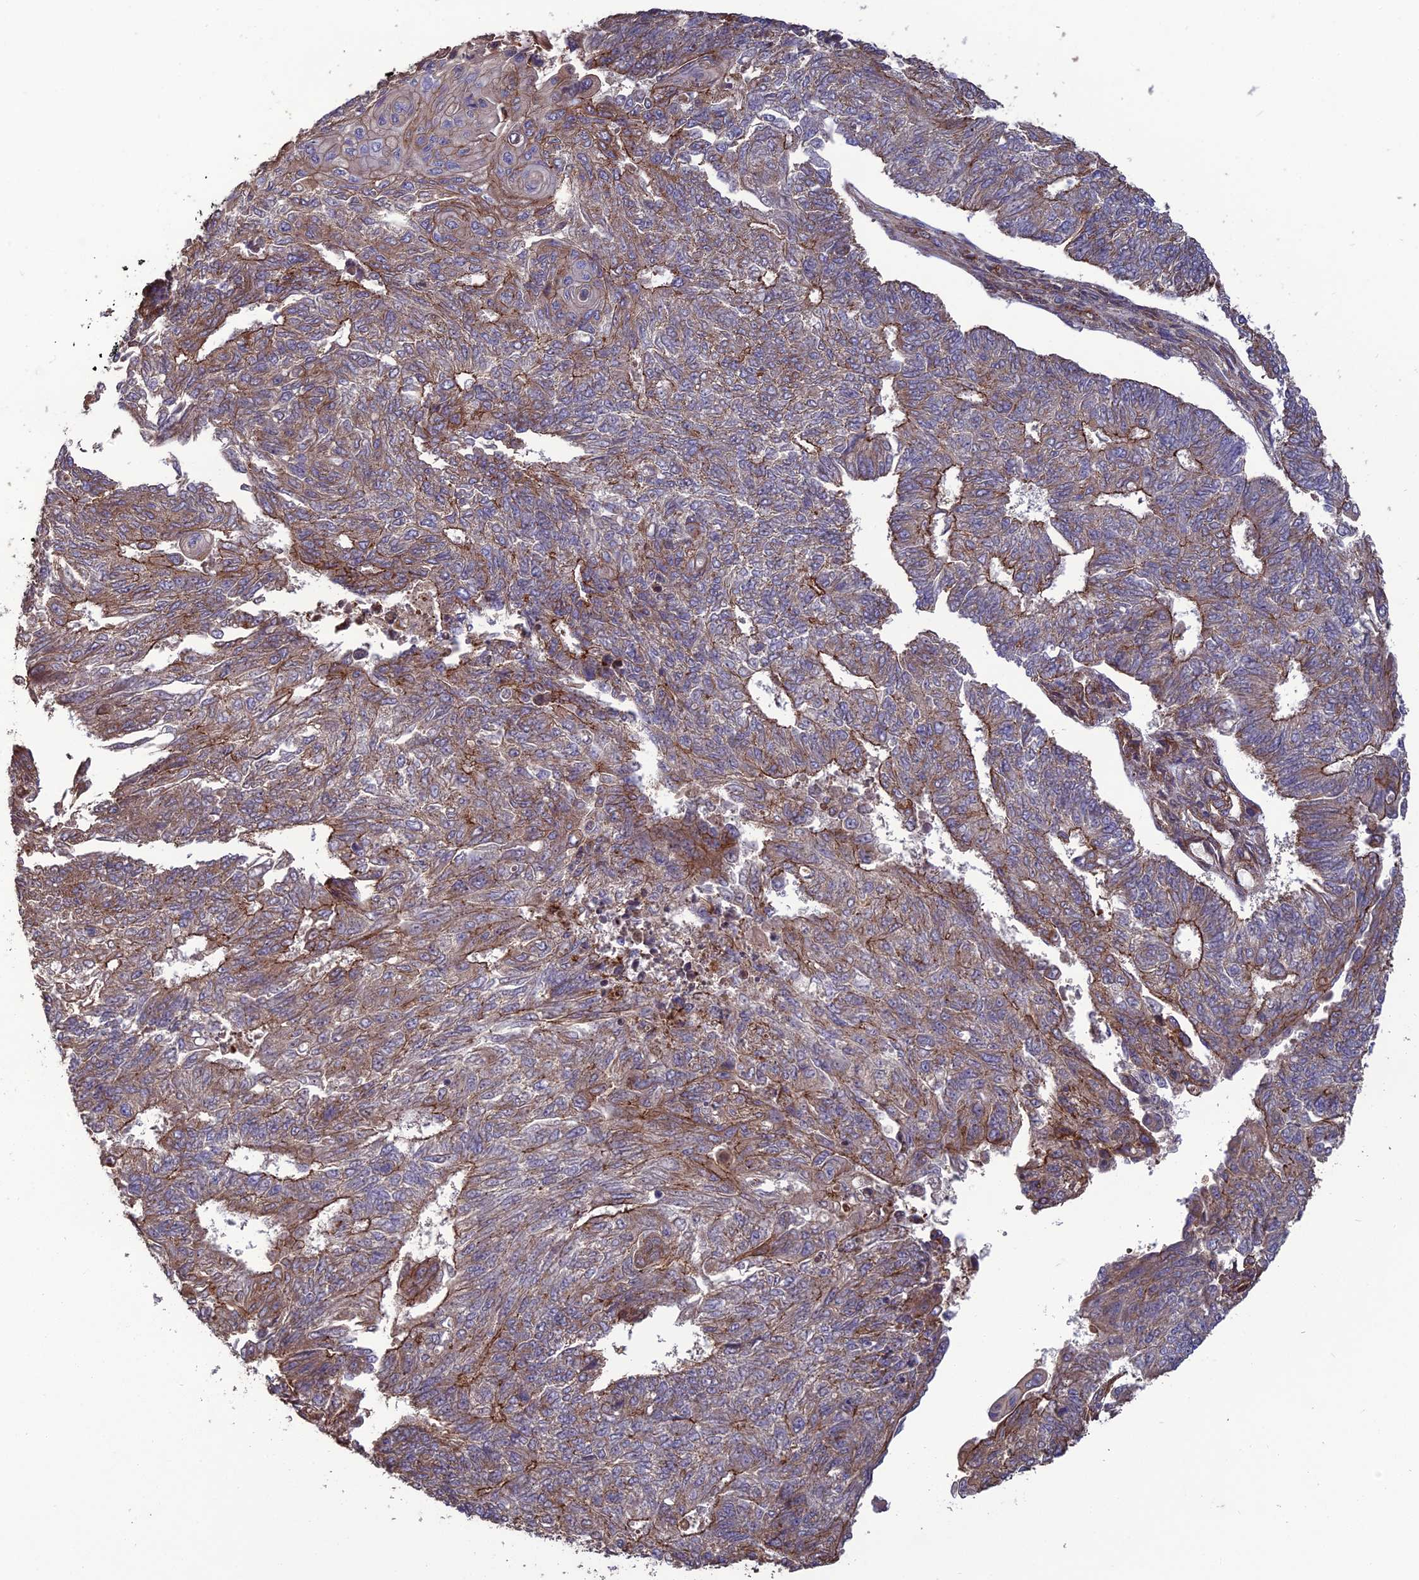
{"staining": {"intensity": "moderate", "quantity": "25%-75%", "location": "cytoplasmic/membranous"}, "tissue": "endometrial cancer", "cell_type": "Tumor cells", "image_type": "cancer", "snomed": [{"axis": "morphology", "description": "Adenocarcinoma, NOS"}, {"axis": "topography", "description": "Endometrium"}], "caption": "Tumor cells demonstrate moderate cytoplasmic/membranous staining in approximately 25%-75% of cells in adenocarcinoma (endometrial).", "gene": "ATP6V0A2", "patient": {"sex": "female", "age": 32}}